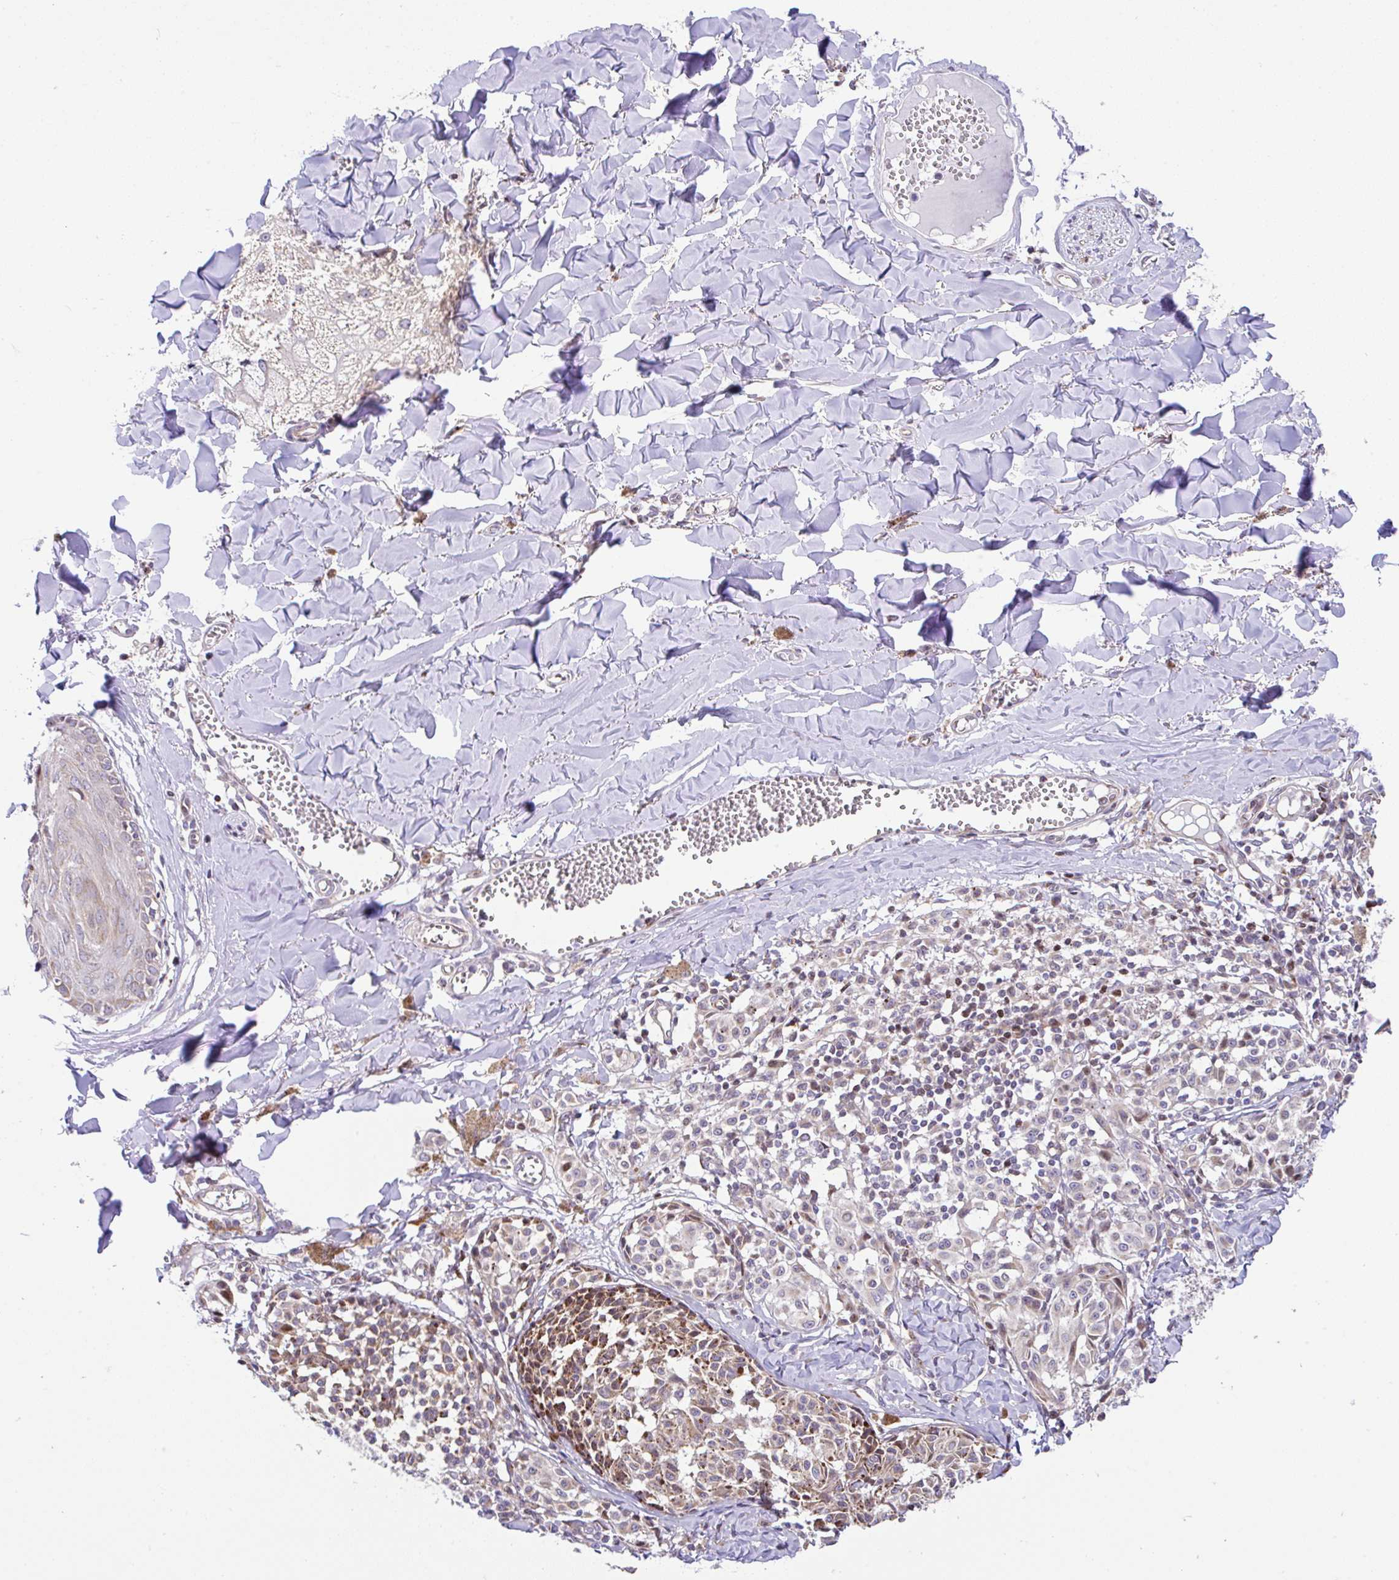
{"staining": {"intensity": "moderate", "quantity": "<25%", "location": "cytoplasmic/membranous"}, "tissue": "melanoma", "cell_type": "Tumor cells", "image_type": "cancer", "snomed": [{"axis": "morphology", "description": "Malignant melanoma, NOS"}, {"axis": "topography", "description": "Skin"}], "caption": "Melanoma stained for a protein (brown) demonstrates moderate cytoplasmic/membranous positive expression in about <25% of tumor cells.", "gene": "FIGNL1", "patient": {"sex": "female", "age": 43}}